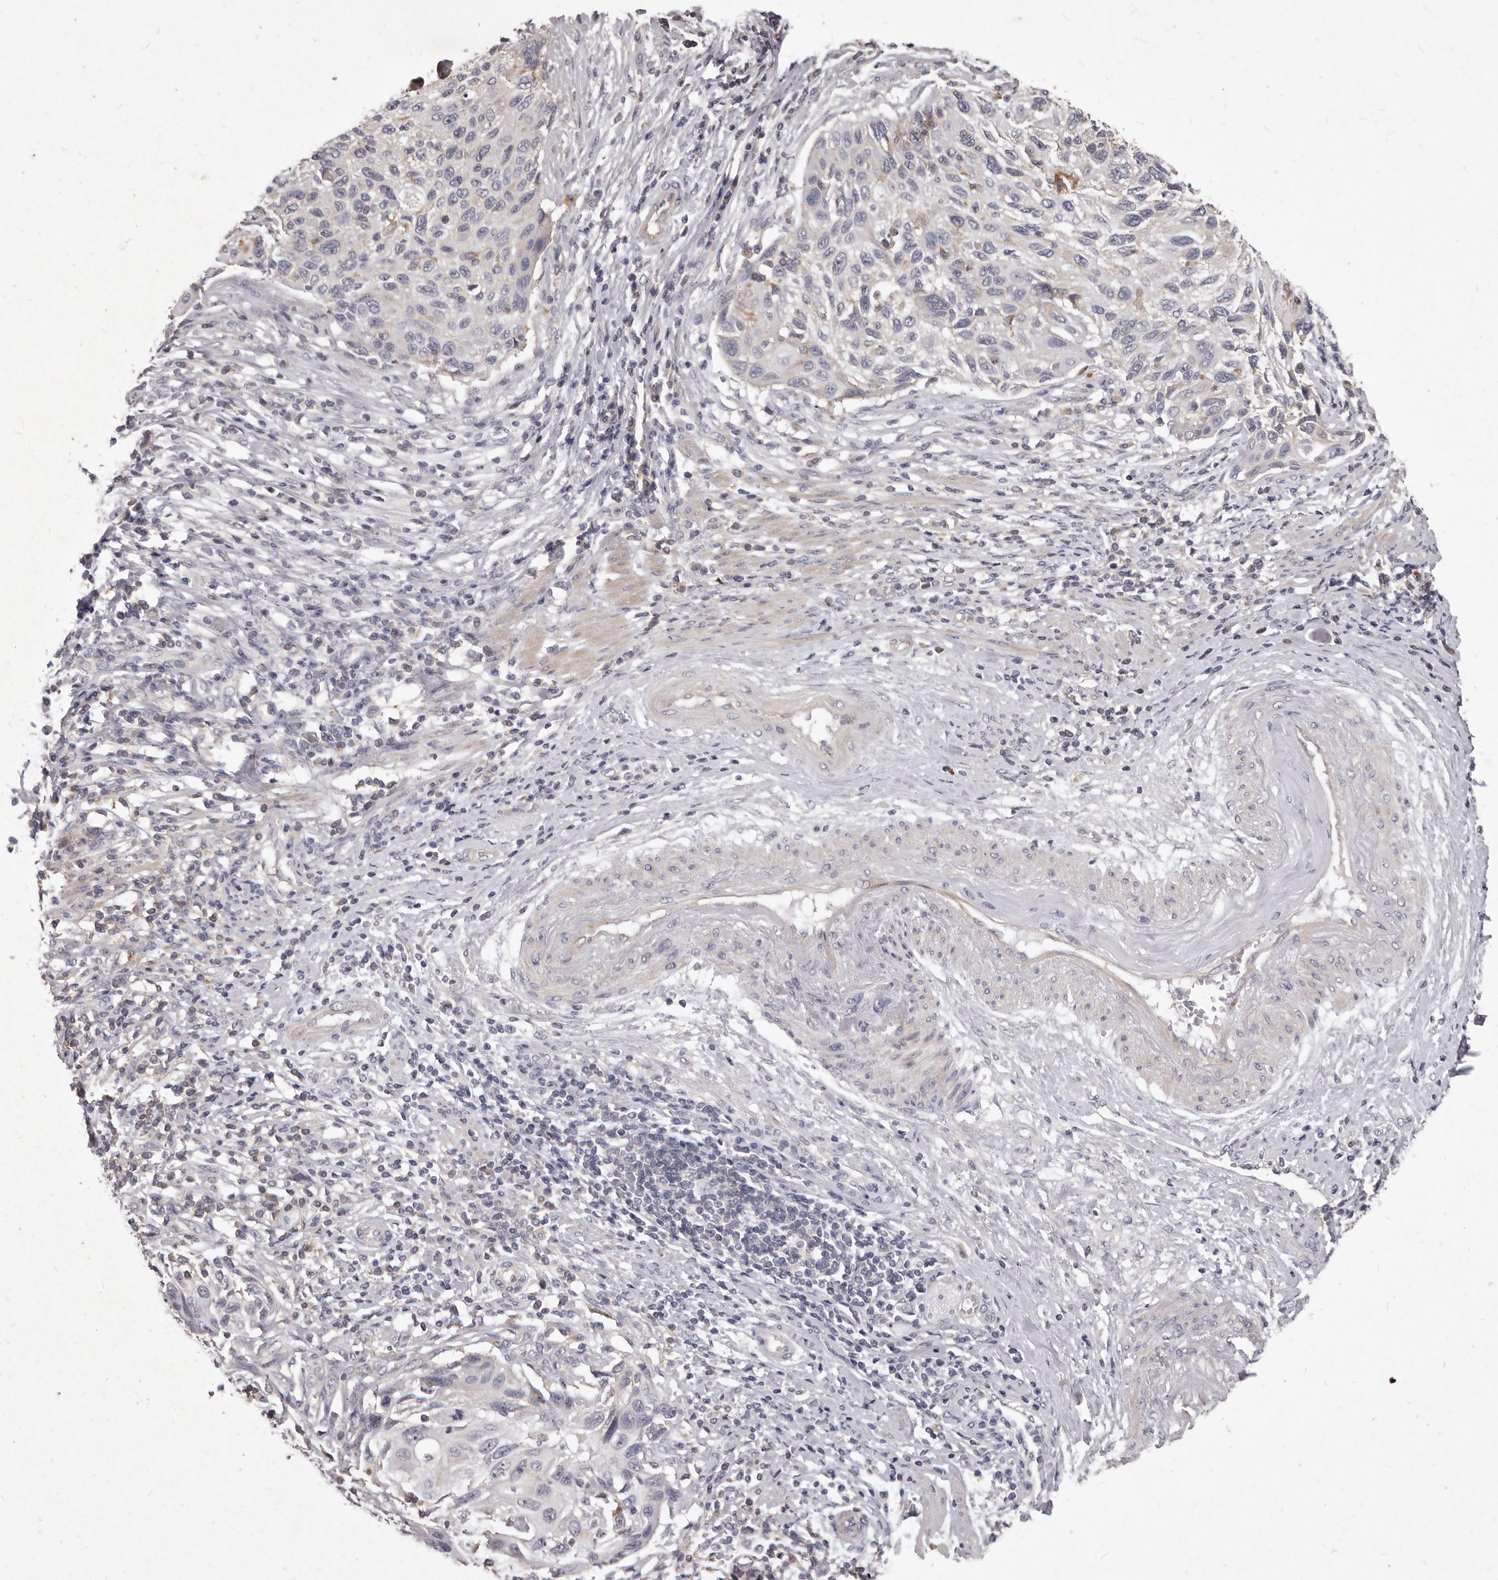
{"staining": {"intensity": "weak", "quantity": "<25%", "location": "cytoplasmic/membranous"}, "tissue": "cervical cancer", "cell_type": "Tumor cells", "image_type": "cancer", "snomed": [{"axis": "morphology", "description": "Squamous cell carcinoma, NOS"}, {"axis": "topography", "description": "Cervix"}], "caption": "DAB immunohistochemical staining of squamous cell carcinoma (cervical) reveals no significant expression in tumor cells. Brightfield microscopy of immunohistochemistry (IHC) stained with DAB (brown) and hematoxylin (blue), captured at high magnification.", "gene": "GPRC5C", "patient": {"sex": "female", "age": 70}}